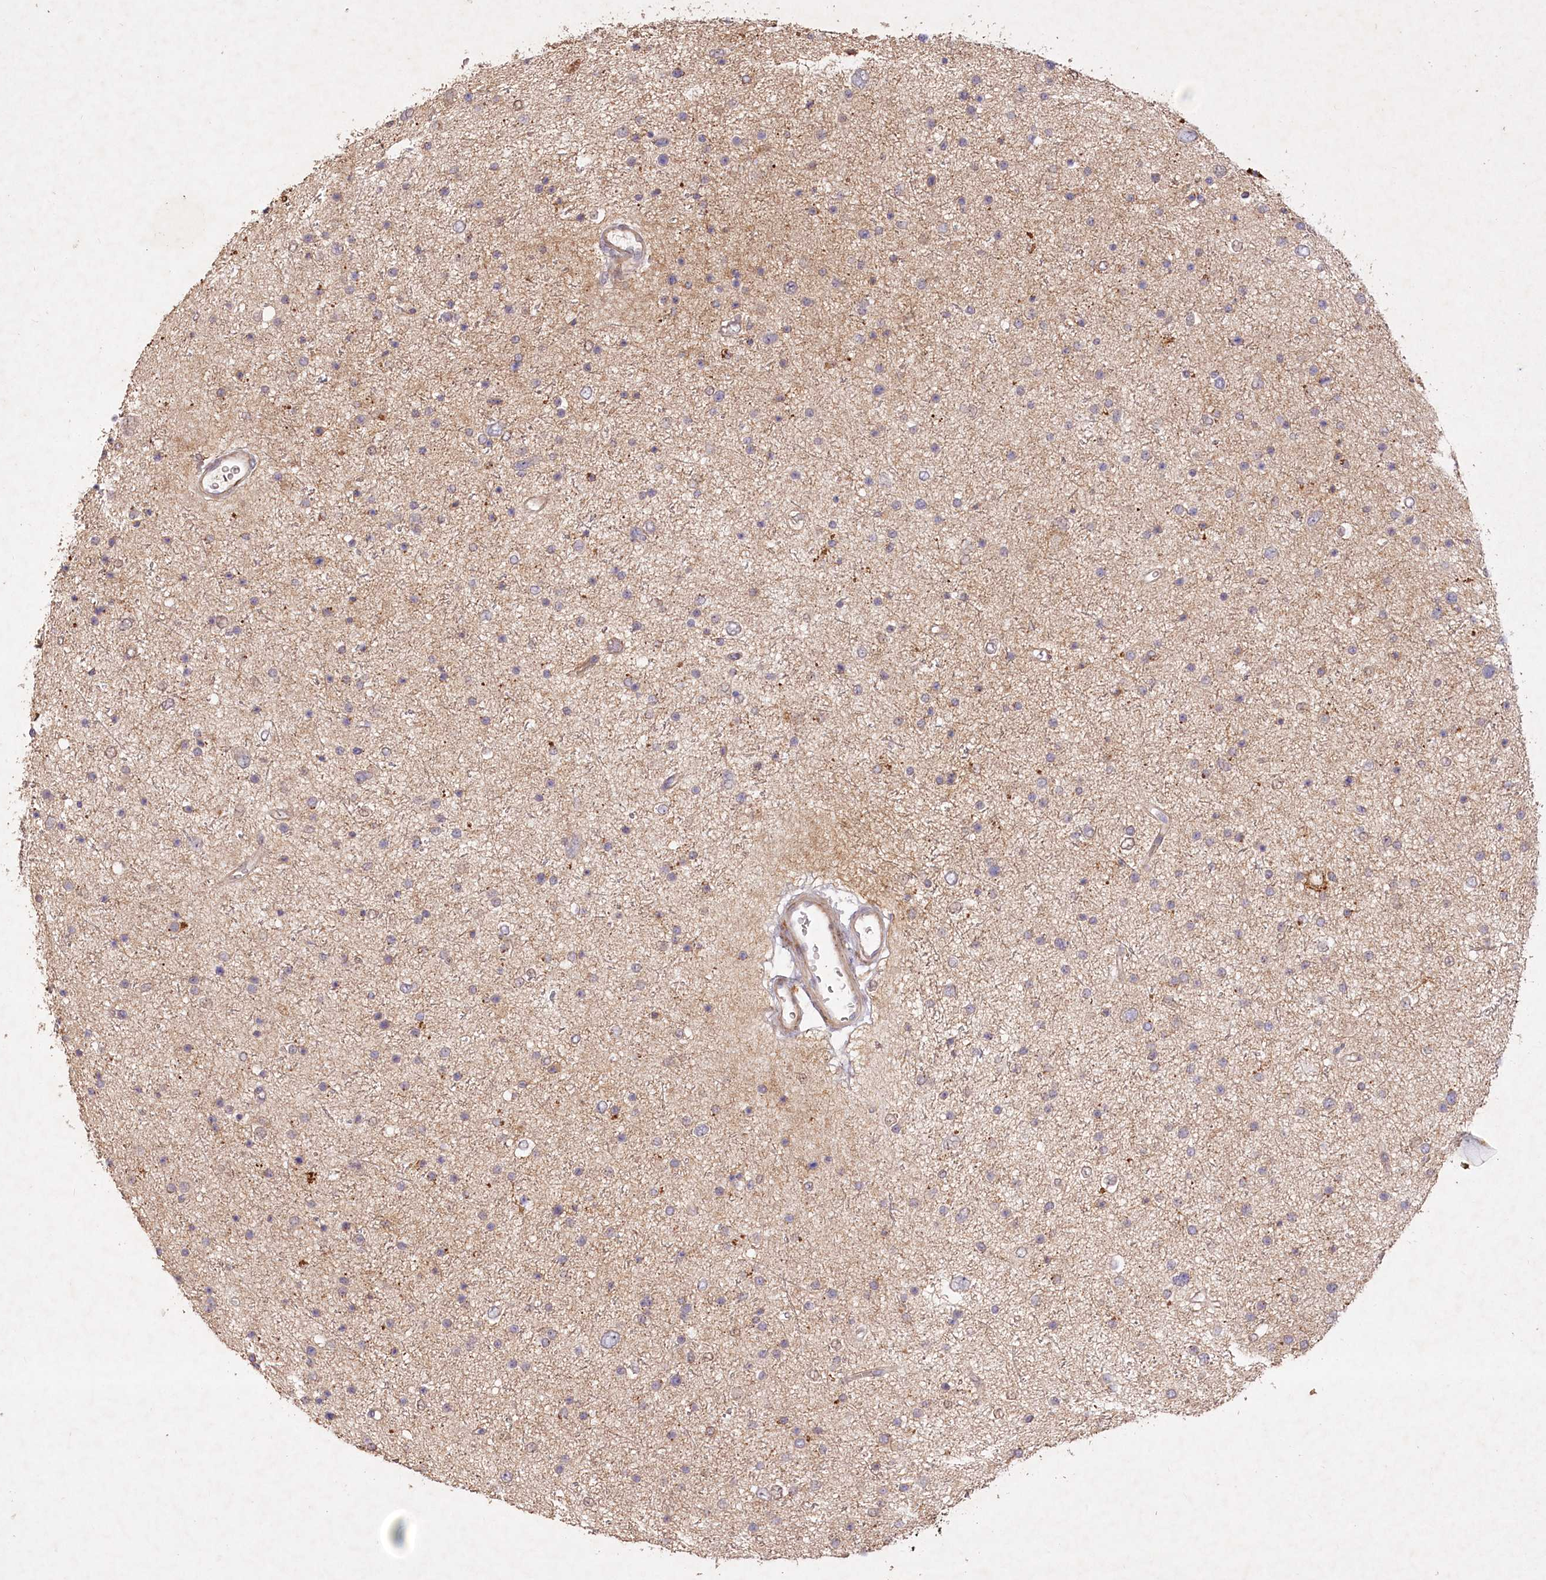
{"staining": {"intensity": "weak", "quantity": "<25%", "location": "cytoplasmic/membranous"}, "tissue": "glioma", "cell_type": "Tumor cells", "image_type": "cancer", "snomed": [{"axis": "morphology", "description": "Glioma, malignant, Low grade"}, {"axis": "topography", "description": "Brain"}], "caption": "Glioma was stained to show a protein in brown. There is no significant expression in tumor cells.", "gene": "IRAK1BP1", "patient": {"sex": "female", "age": 37}}